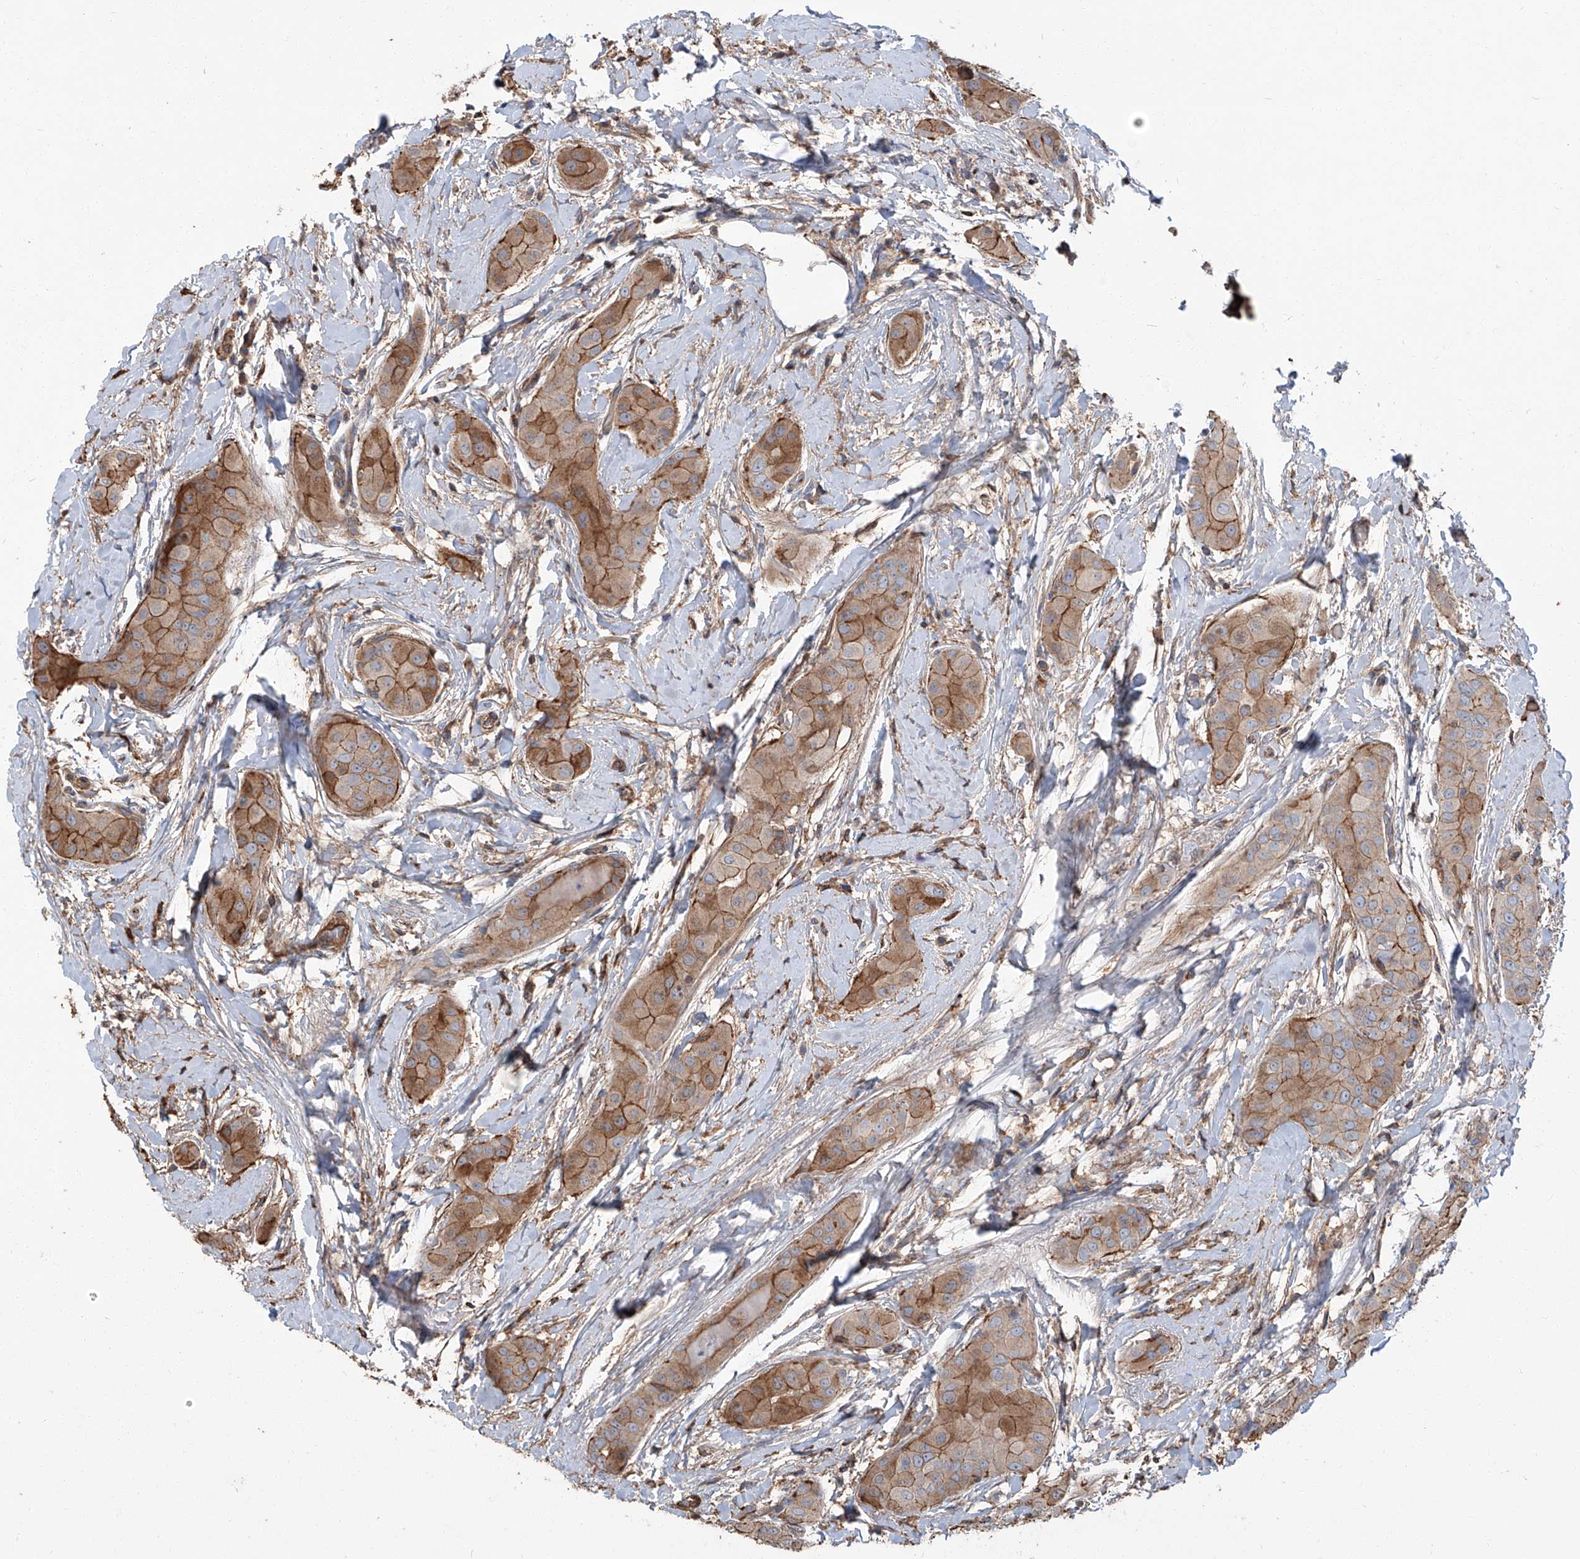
{"staining": {"intensity": "moderate", "quantity": ">75%", "location": "cytoplasmic/membranous"}, "tissue": "thyroid cancer", "cell_type": "Tumor cells", "image_type": "cancer", "snomed": [{"axis": "morphology", "description": "Papillary adenocarcinoma, NOS"}, {"axis": "topography", "description": "Thyroid gland"}], "caption": "A brown stain labels moderate cytoplasmic/membranous staining of a protein in human thyroid papillary adenocarcinoma tumor cells.", "gene": "PIEZO2", "patient": {"sex": "male", "age": 33}}